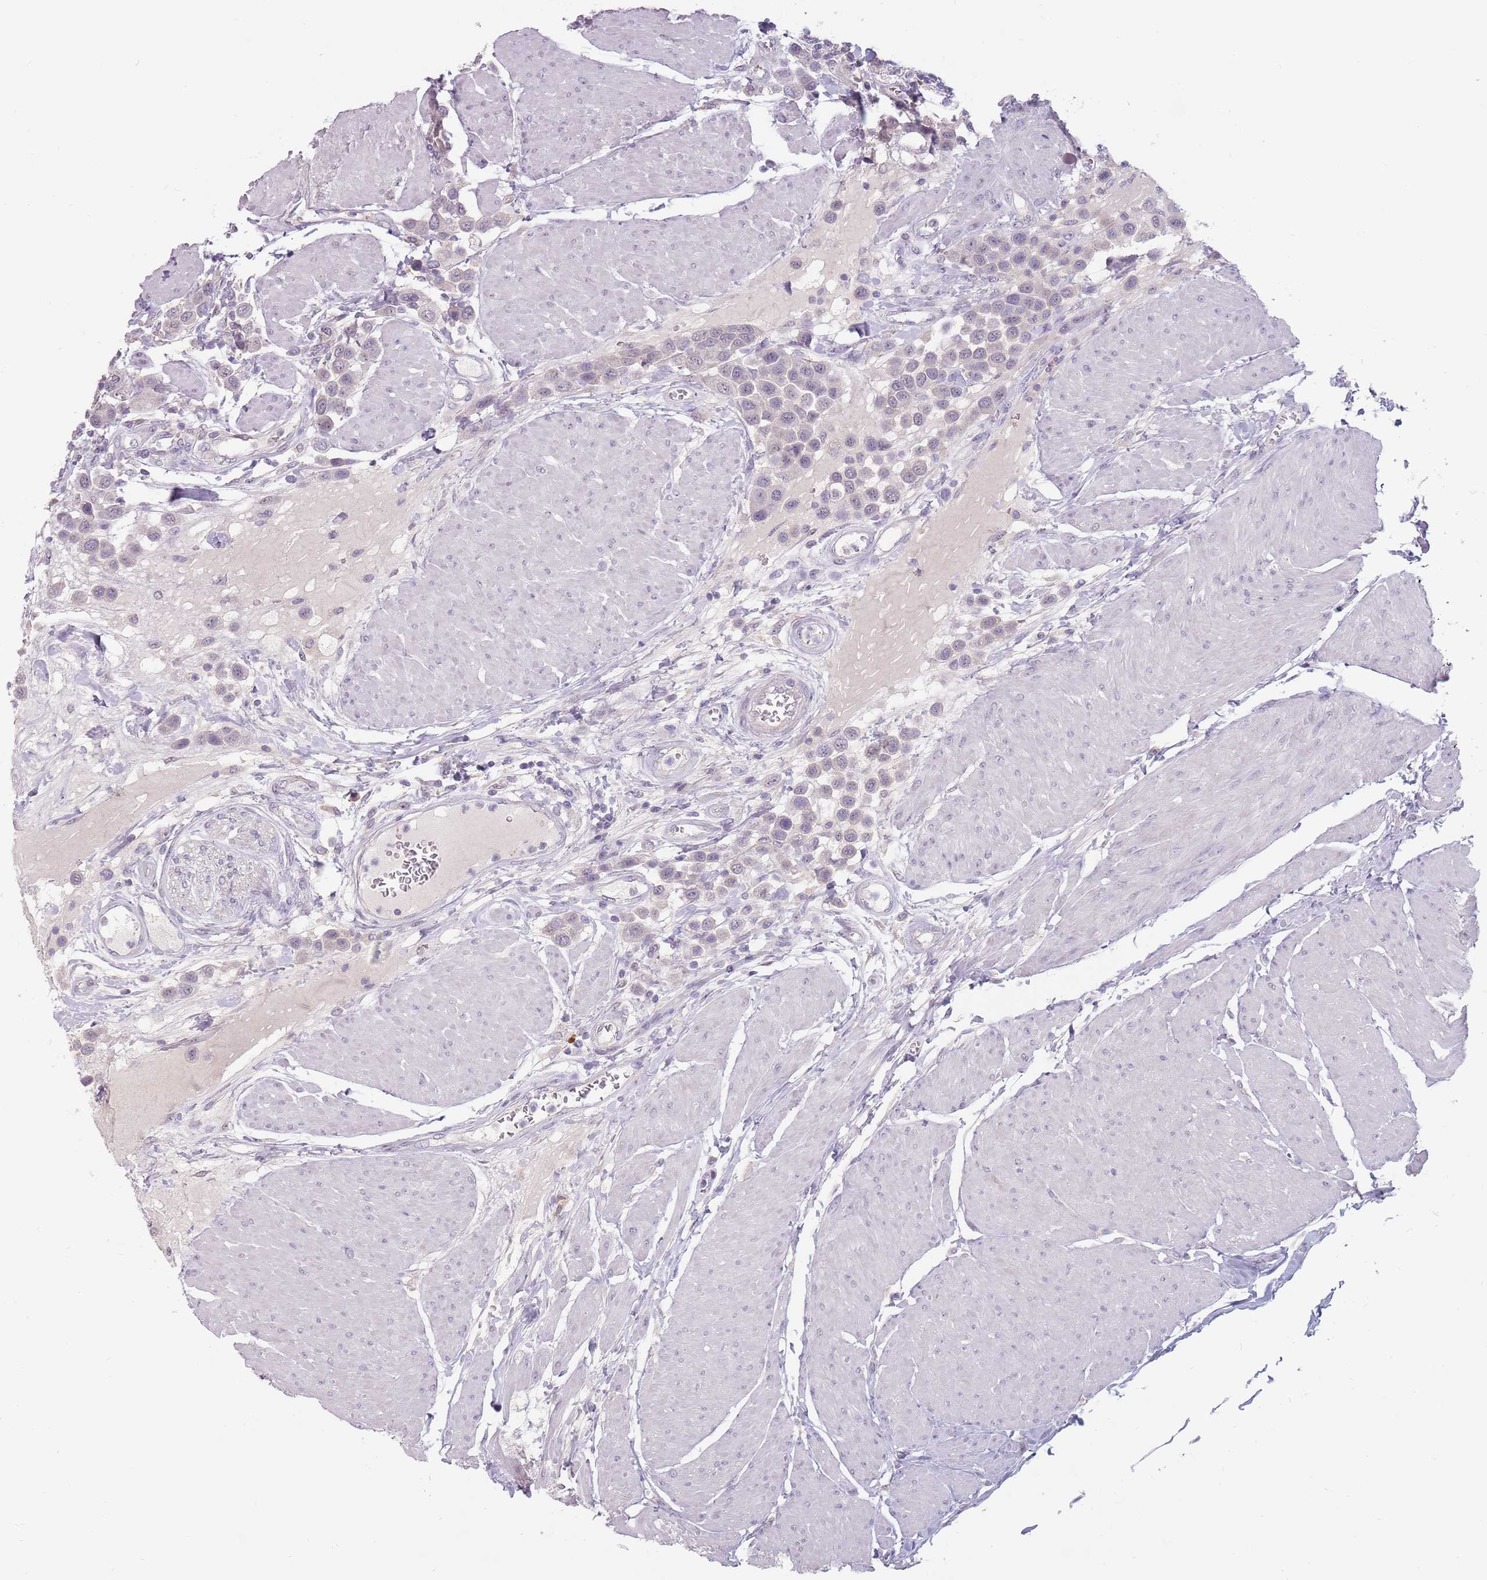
{"staining": {"intensity": "negative", "quantity": "none", "location": "none"}, "tissue": "urothelial cancer", "cell_type": "Tumor cells", "image_type": "cancer", "snomed": [{"axis": "morphology", "description": "Urothelial carcinoma, High grade"}, {"axis": "topography", "description": "Urinary bladder"}], "caption": "Tumor cells are negative for brown protein staining in urothelial cancer.", "gene": "STYK1", "patient": {"sex": "male", "age": 50}}